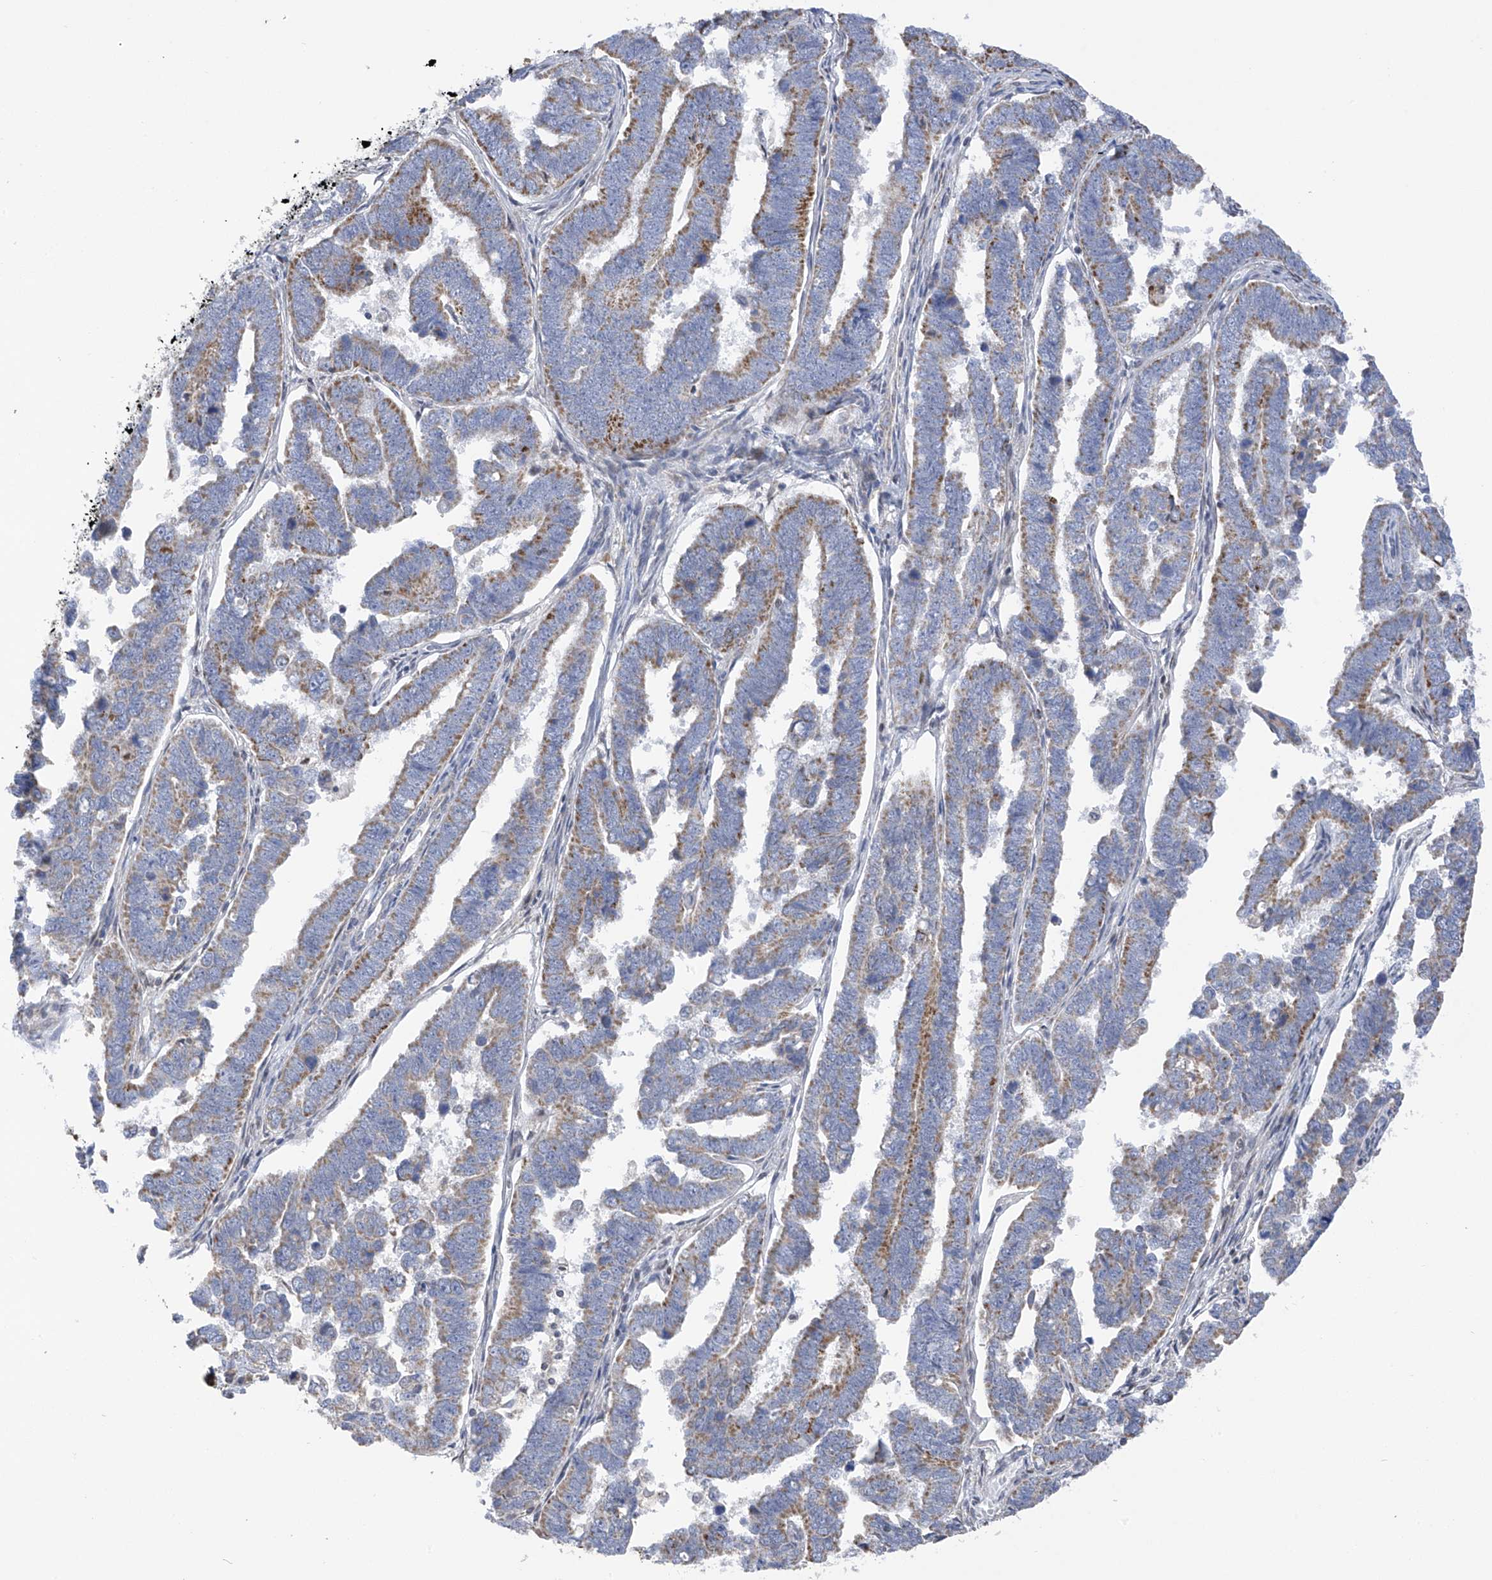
{"staining": {"intensity": "moderate", "quantity": "<25%", "location": "cytoplasmic/membranous"}, "tissue": "endometrial cancer", "cell_type": "Tumor cells", "image_type": "cancer", "snomed": [{"axis": "morphology", "description": "Adenocarcinoma, NOS"}, {"axis": "topography", "description": "Endometrium"}], "caption": "Immunohistochemical staining of human endometrial cancer (adenocarcinoma) exhibits low levels of moderate cytoplasmic/membranous staining in about <25% of tumor cells.", "gene": "SLCO4A1", "patient": {"sex": "female", "age": 75}}